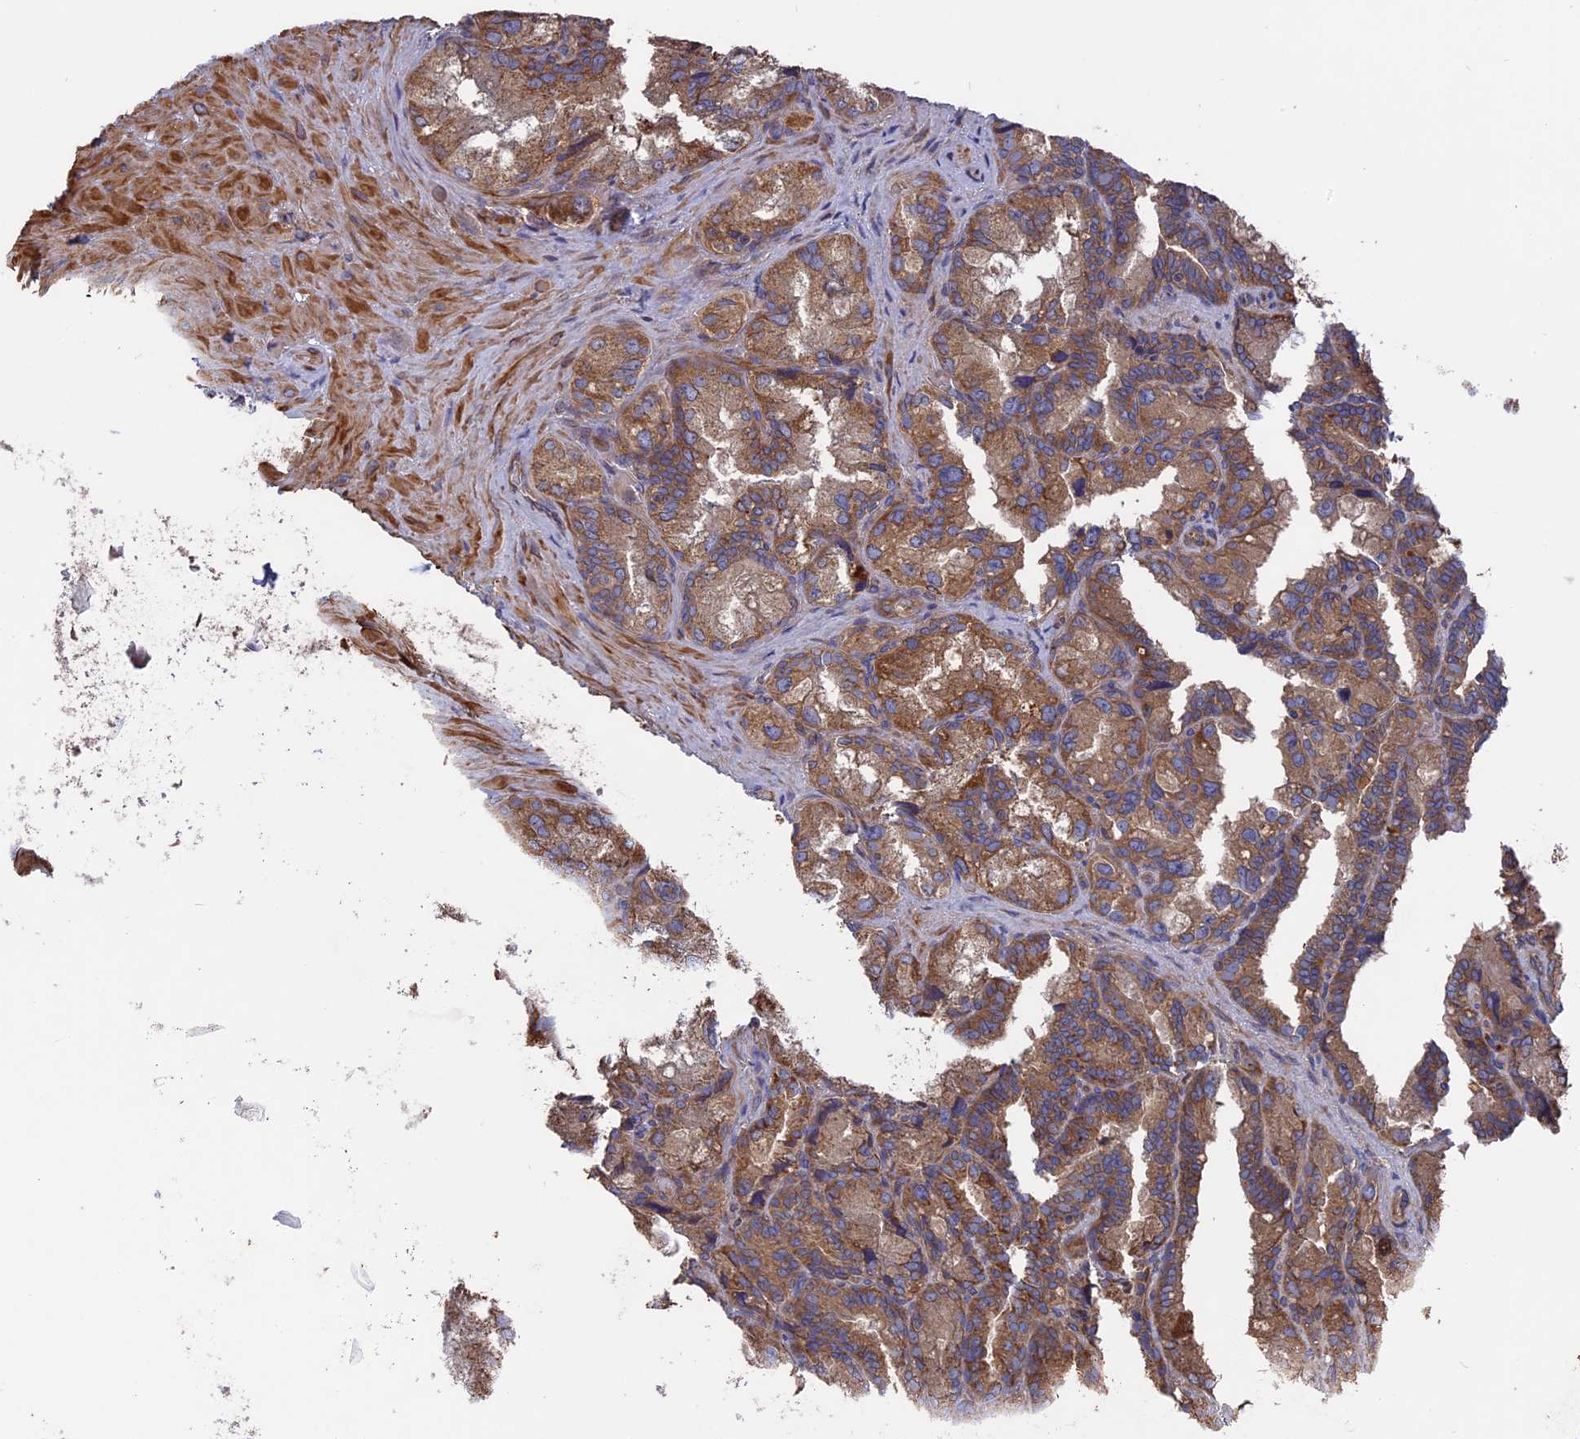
{"staining": {"intensity": "moderate", "quantity": ">75%", "location": "cytoplasmic/membranous"}, "tissue": "seminal vesicle", "cell_type": "Glandular cells", "image_type": "normal", "snomed": [{"axis": "morphology", "description": "Normal tissue, NOS"}, {"axis": "topography", "description": "Seminal veicle"}], "caption": "An image of seminal vesicle stained for a protein displays moderate cytoplasmic/membranous brown staining in glandular cells. Using DAB (3,3'-diaminobenzidine) (brown) and hematoxylin (blue) stains, captured at high magnification using brightfield microscopy.", "gene": "TELO2", "patient": {"sex": "male", "age": 62}}